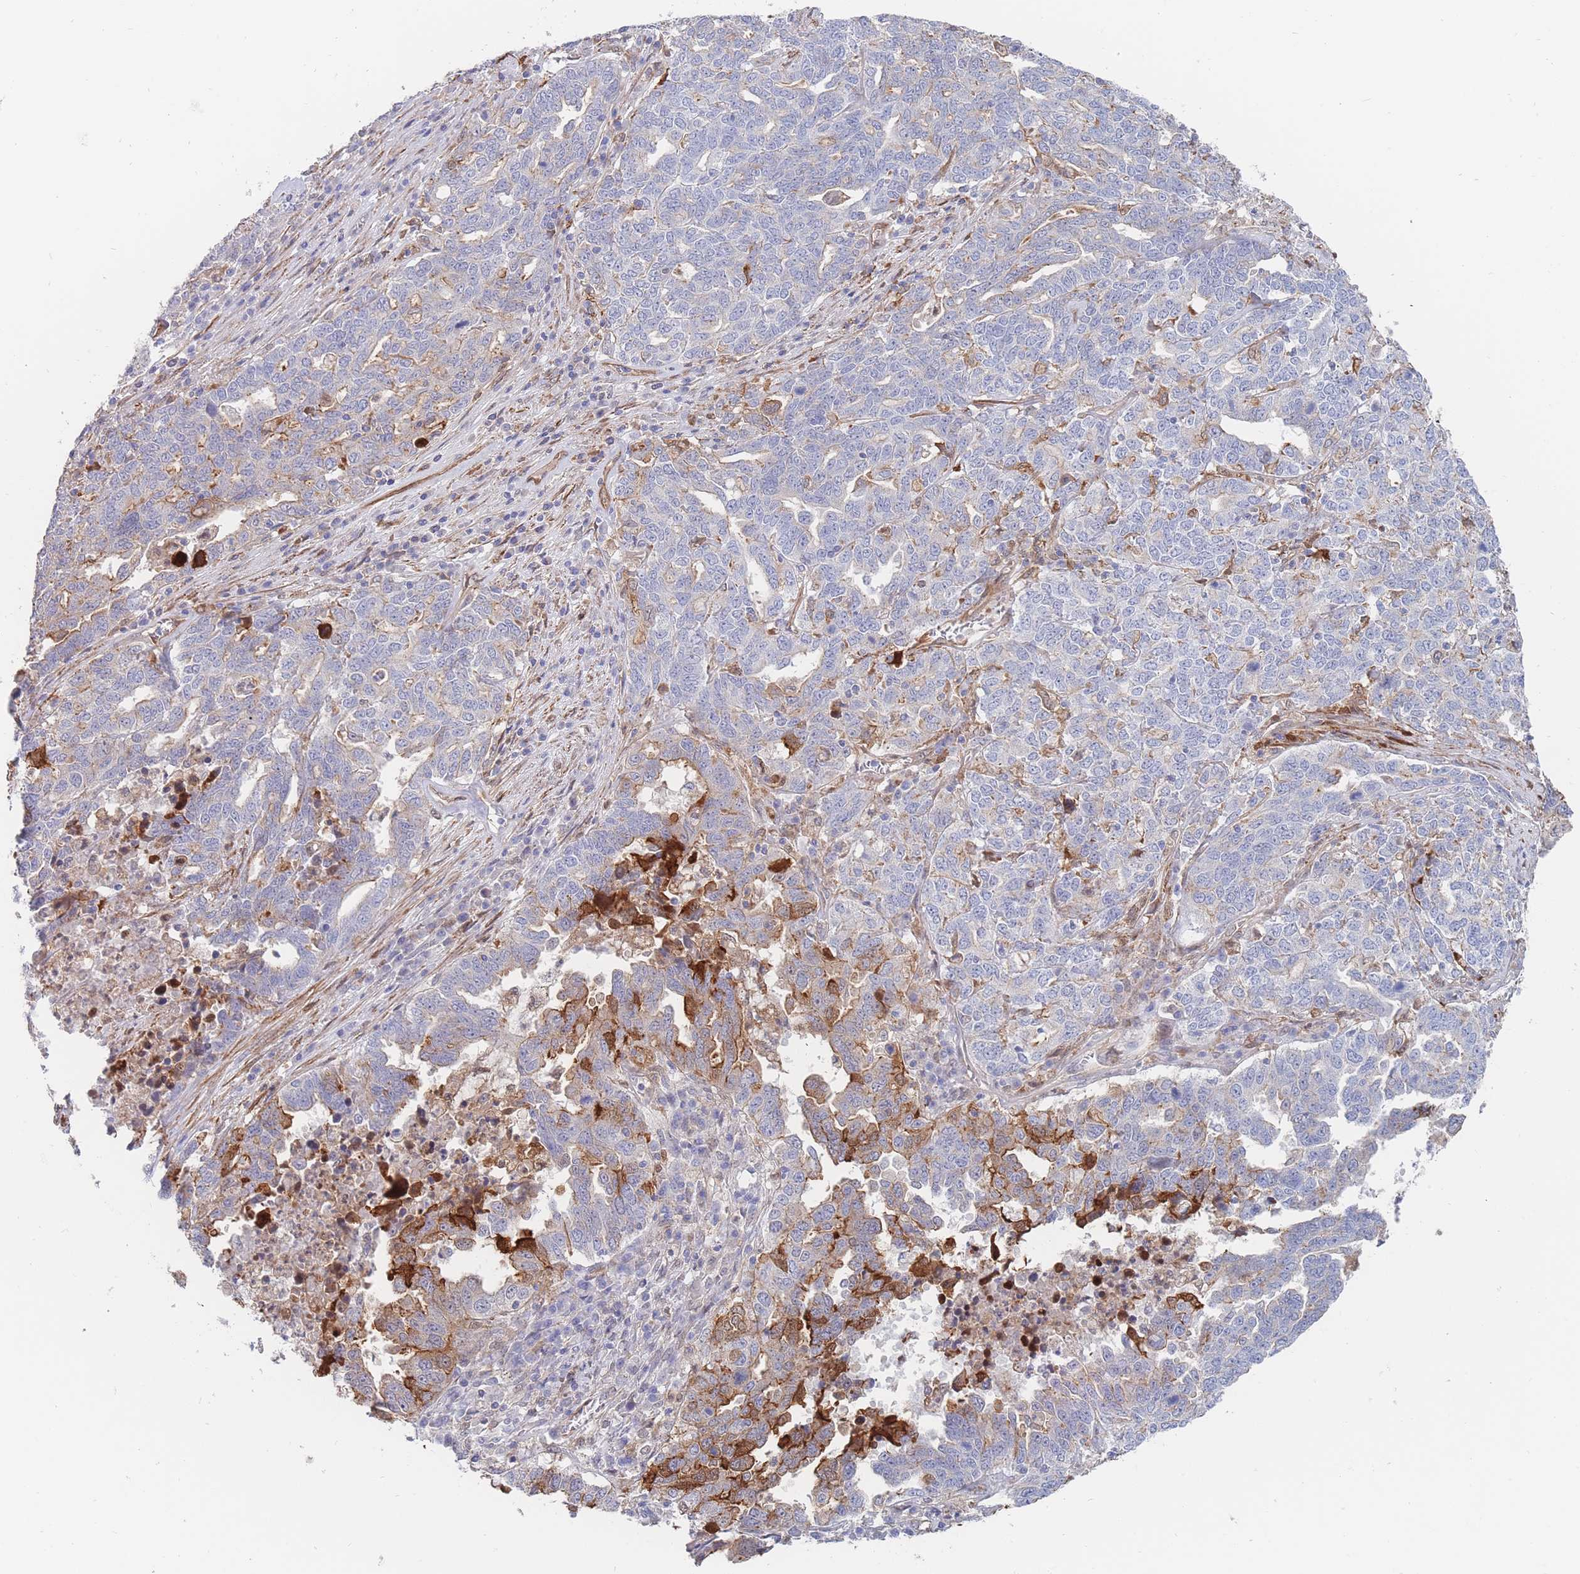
{"staining": {"intensity": "moderate", "quantity": "<25%", "location": "cytoplasmic/membranous"}, "tissue": "ovarian cancer", "cell_type": "Tumor cells", "image_type": "cancer", "snomed": [{"axis": "morphology", "description": "Carcinoma, endometroid"}, {"axis": "topography", "description": "Ovary"}], "caption": "Tumor cells reveal moderate cytoplasmic/membranous positivity in about <25% of cells in ovarian cancer.", "gene": "G6PC1", "patient": {"sex": "female", "age": 62}}